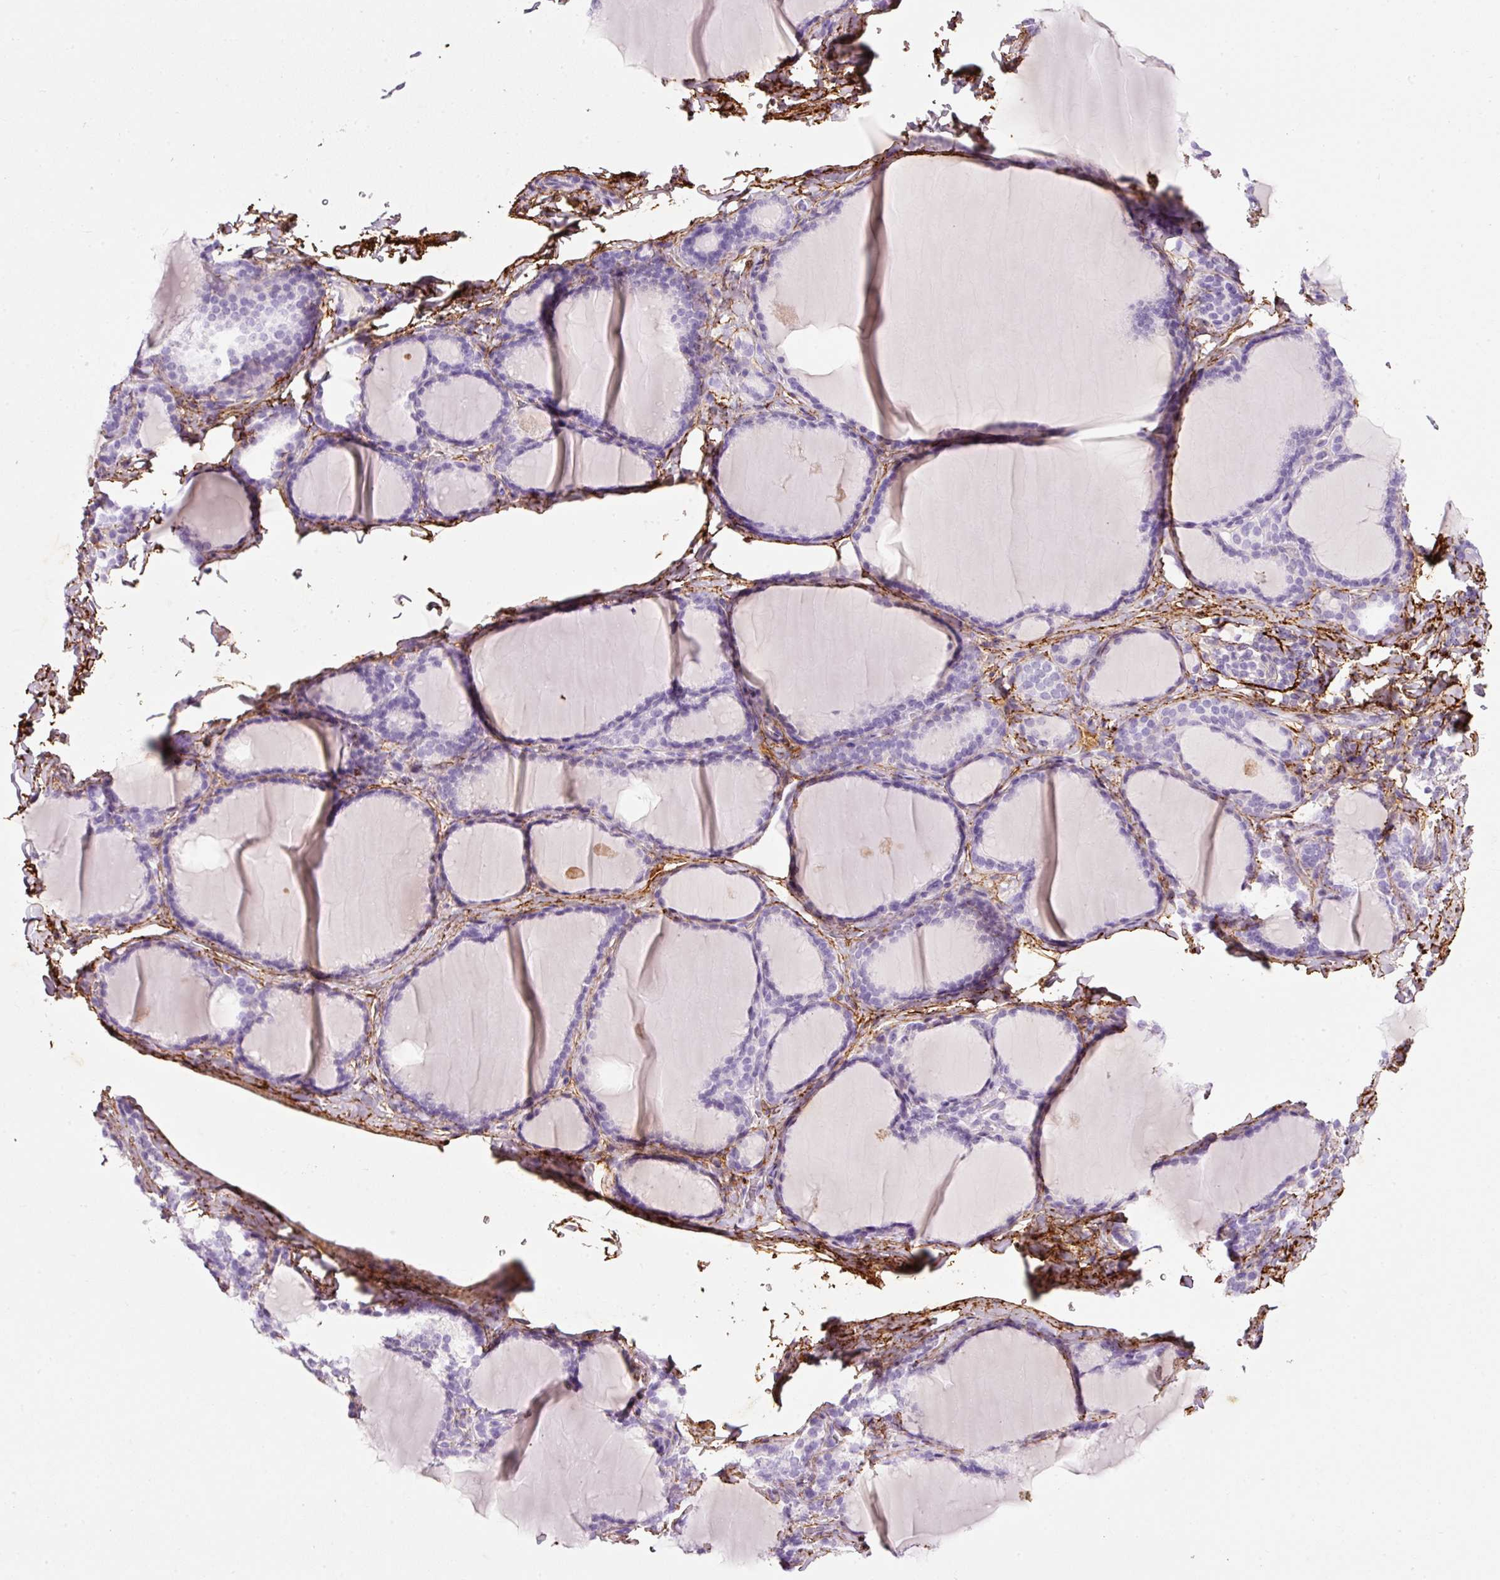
{"staining": {"intensity": "negative", "quantity": "none", "location": "none"}, "tissue": "thyroid gland", "cell_type": "Glandular cells", "image_type": "normal", "snomed": [{"axis": "morphology", "description": "Normal tissue, NOS"}, {"axis": "topography", "description": "Thyroid gland"}], "caption": "IHC of benign thyroid gland reveals no positivity in glandular cells. (Immunohistochemistry, brightfield microscopy, high magnification).", "gene": "MFAP4", "patient": {"sex": "female", "age": 31}}